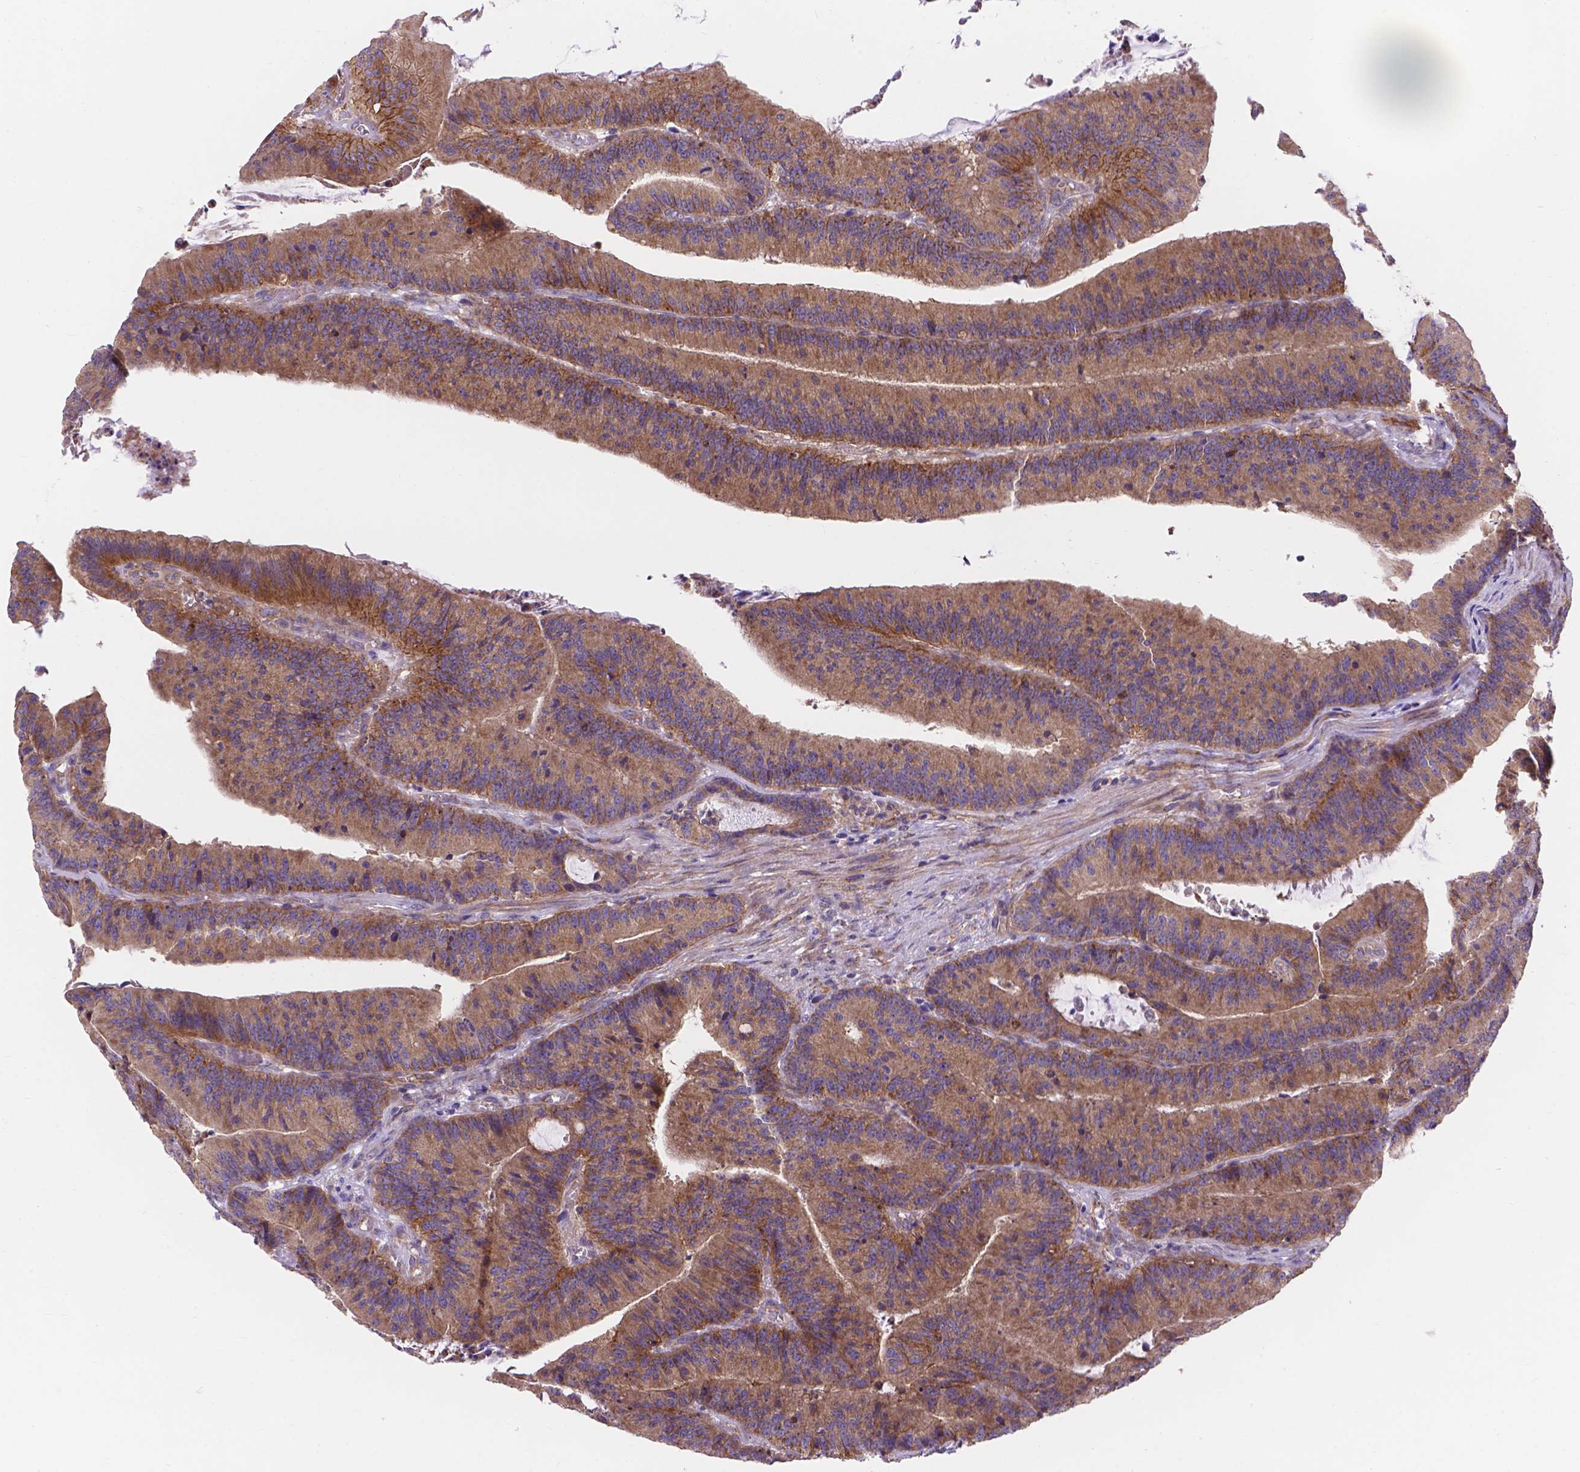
{"staining": {"intensity": "moderate", "quantity": ">75%", "location": "cytoplasmic/membranous"}, "tissue": "colorectal cancer", "cell_type": "Tumor cells", "image_type": "cancer", "snomed": [{"axis": "morphology", "description": "Adenocarcinoma, NOS"}, {"axis": "topography", "description": "Colon"}], "caption": "About >75% of tumor cells in human colorectal cancer (adenocarcinoma) demonstrate moderate cytoplasmic/membranous protein staining as visualized by brown immunohistochemical staining.", "gene": "AK3", "patient": {"sex": "female", "age": 78}}